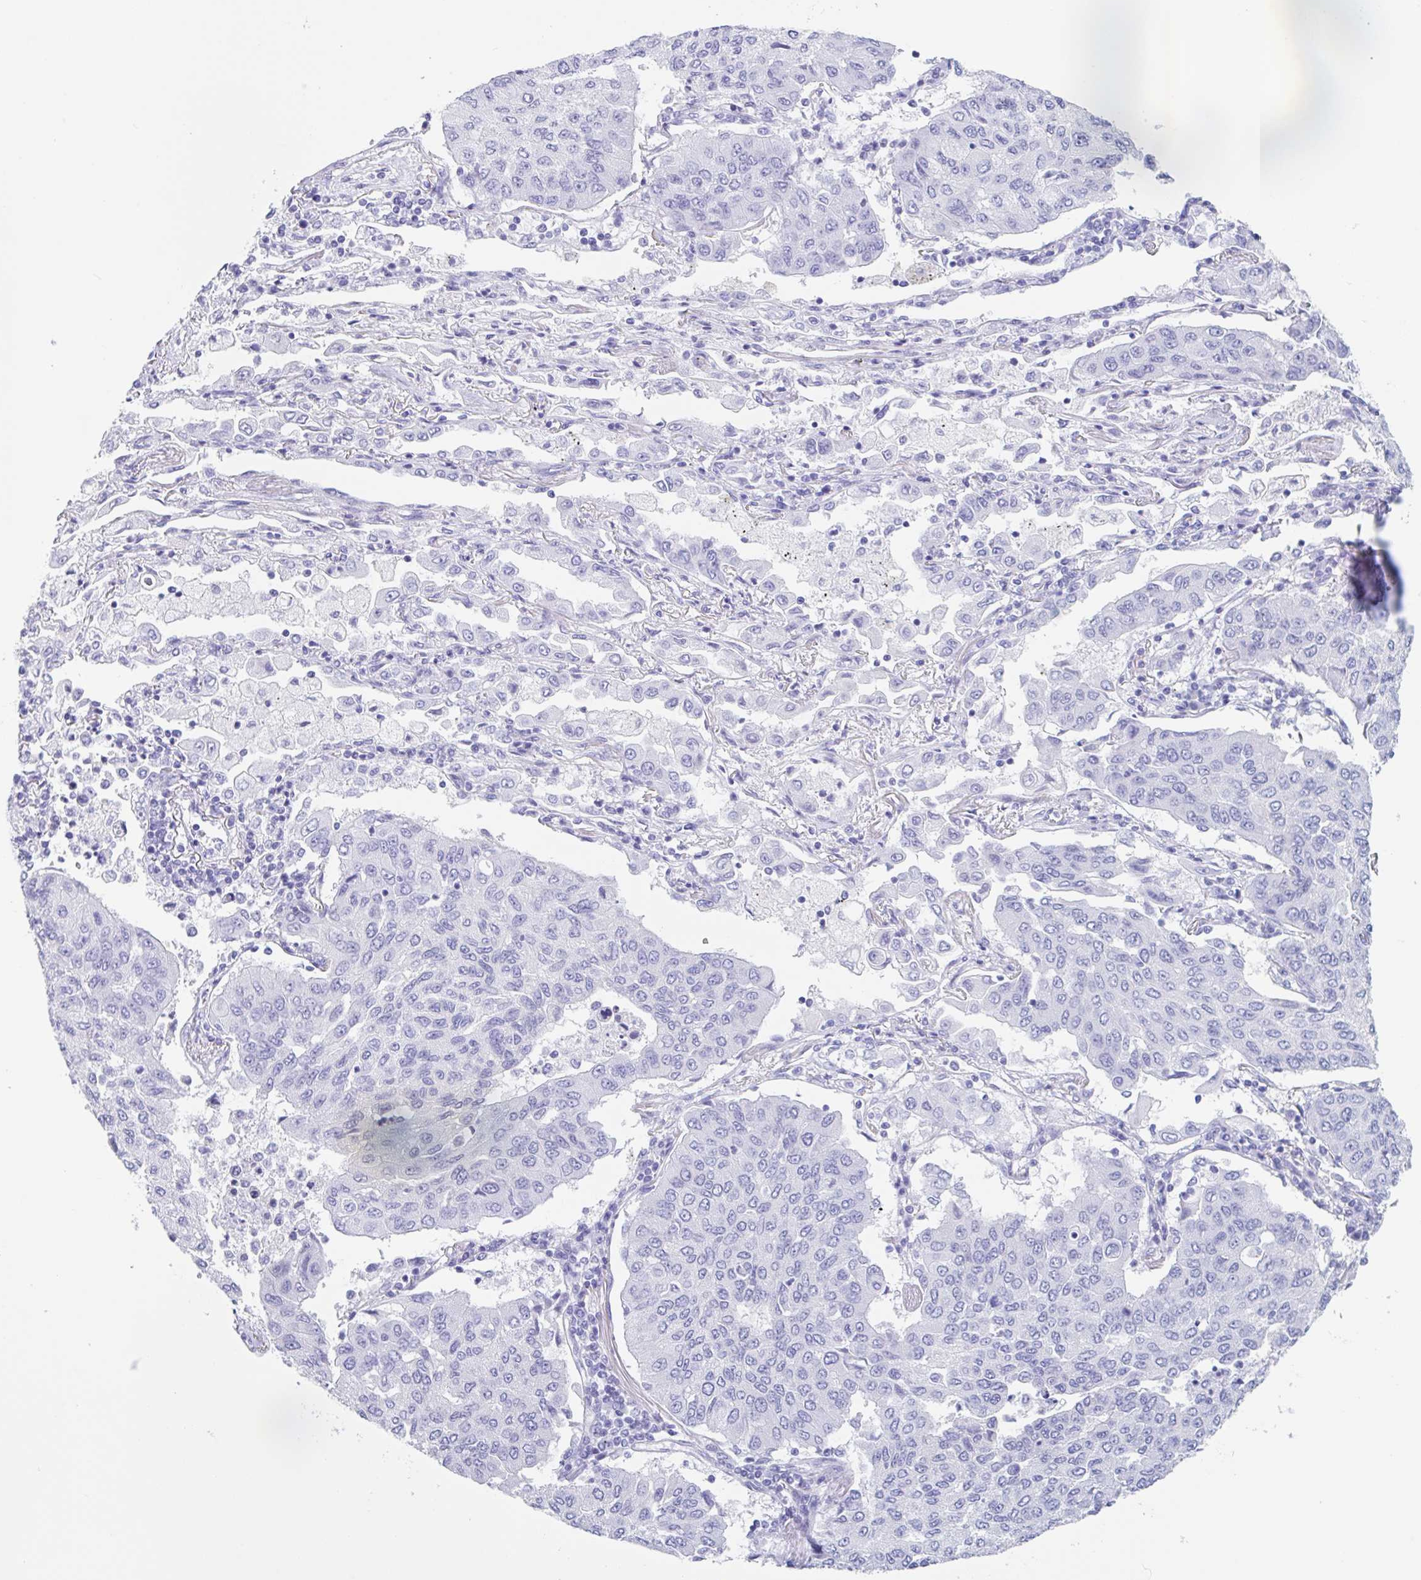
{"staining": {"intensity": "negative", "quantity": "none", "location": "none"}, "tissue": "lung cancer", "cell_type": "Tumor cells", "image_type": "cancer", "snomed": [{"axis": "morphology", "description": "Squamous cell carcinoma, NOS"}, {"axis": "topography", "description": "Lung"}], "caption": "Immunohistochemistry histopathology image of neoplastic tissue: lung squamous cell carcinoma stained with DAB reveals no significant protein staining in tumor cells.", "gene": "TAS2R41", "patient": {"sex": "male", "age": 74}}